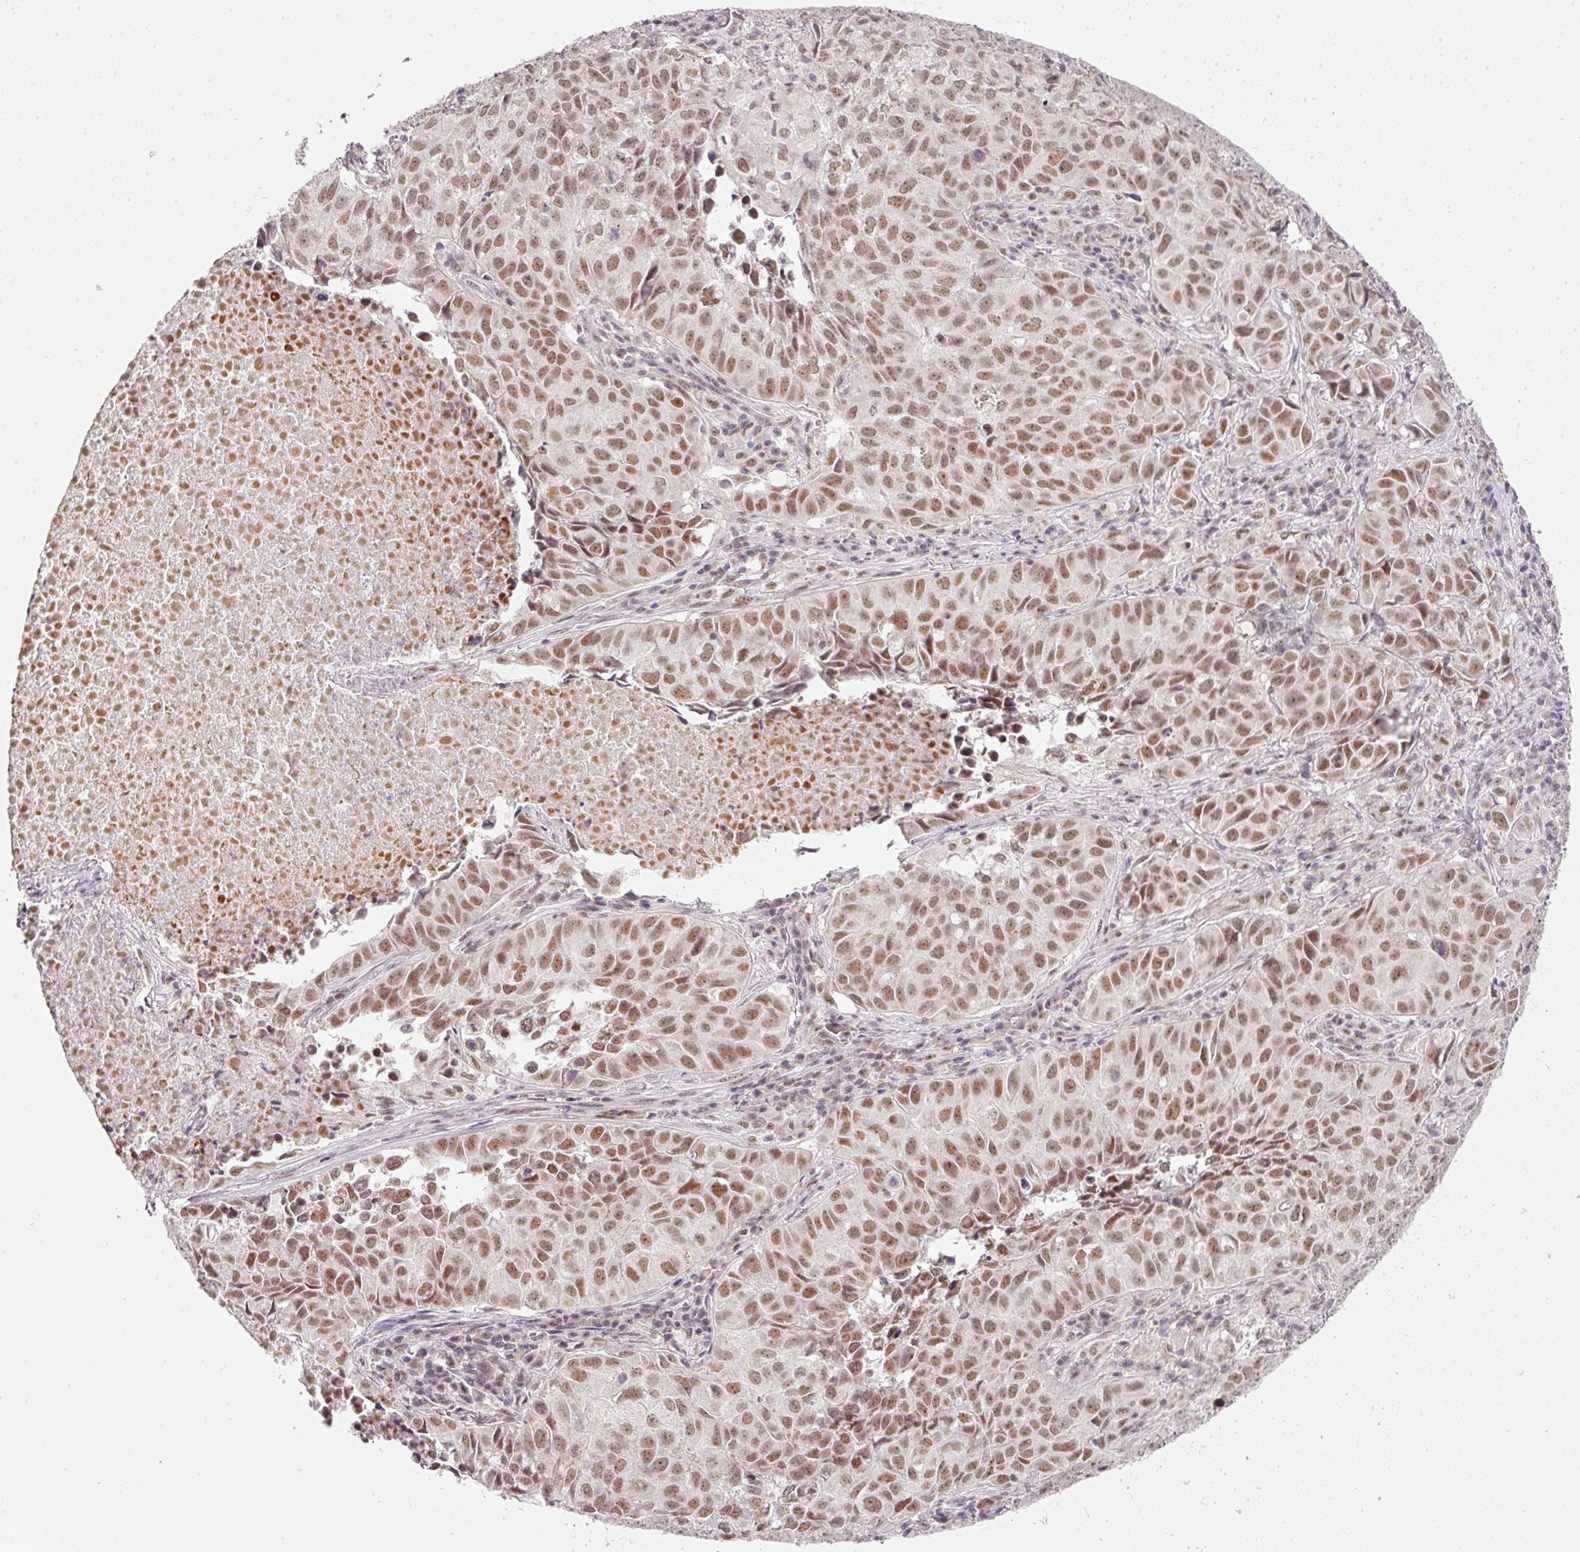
{"staining": {"intensity": "moderate", "quantity": ">75%", "location": "nuclear"}, "tissue": "lung cancer", "cell_type": "Tumor cells", "image_type": "cancer", "snomed": [{"axis": "morphology", "description": "Adenocarcinoma, NOS"}, {"axis": "topography", "description": "Lung"}], "caption": "Immunohistochemical staining of lung cancer (adenocarcinoma) shows medium levels of moderate nuclear expression in approximately >75% of tumor cells.", "gene": "FSTL3", "patient": {"sex": "female", "age": 50}}